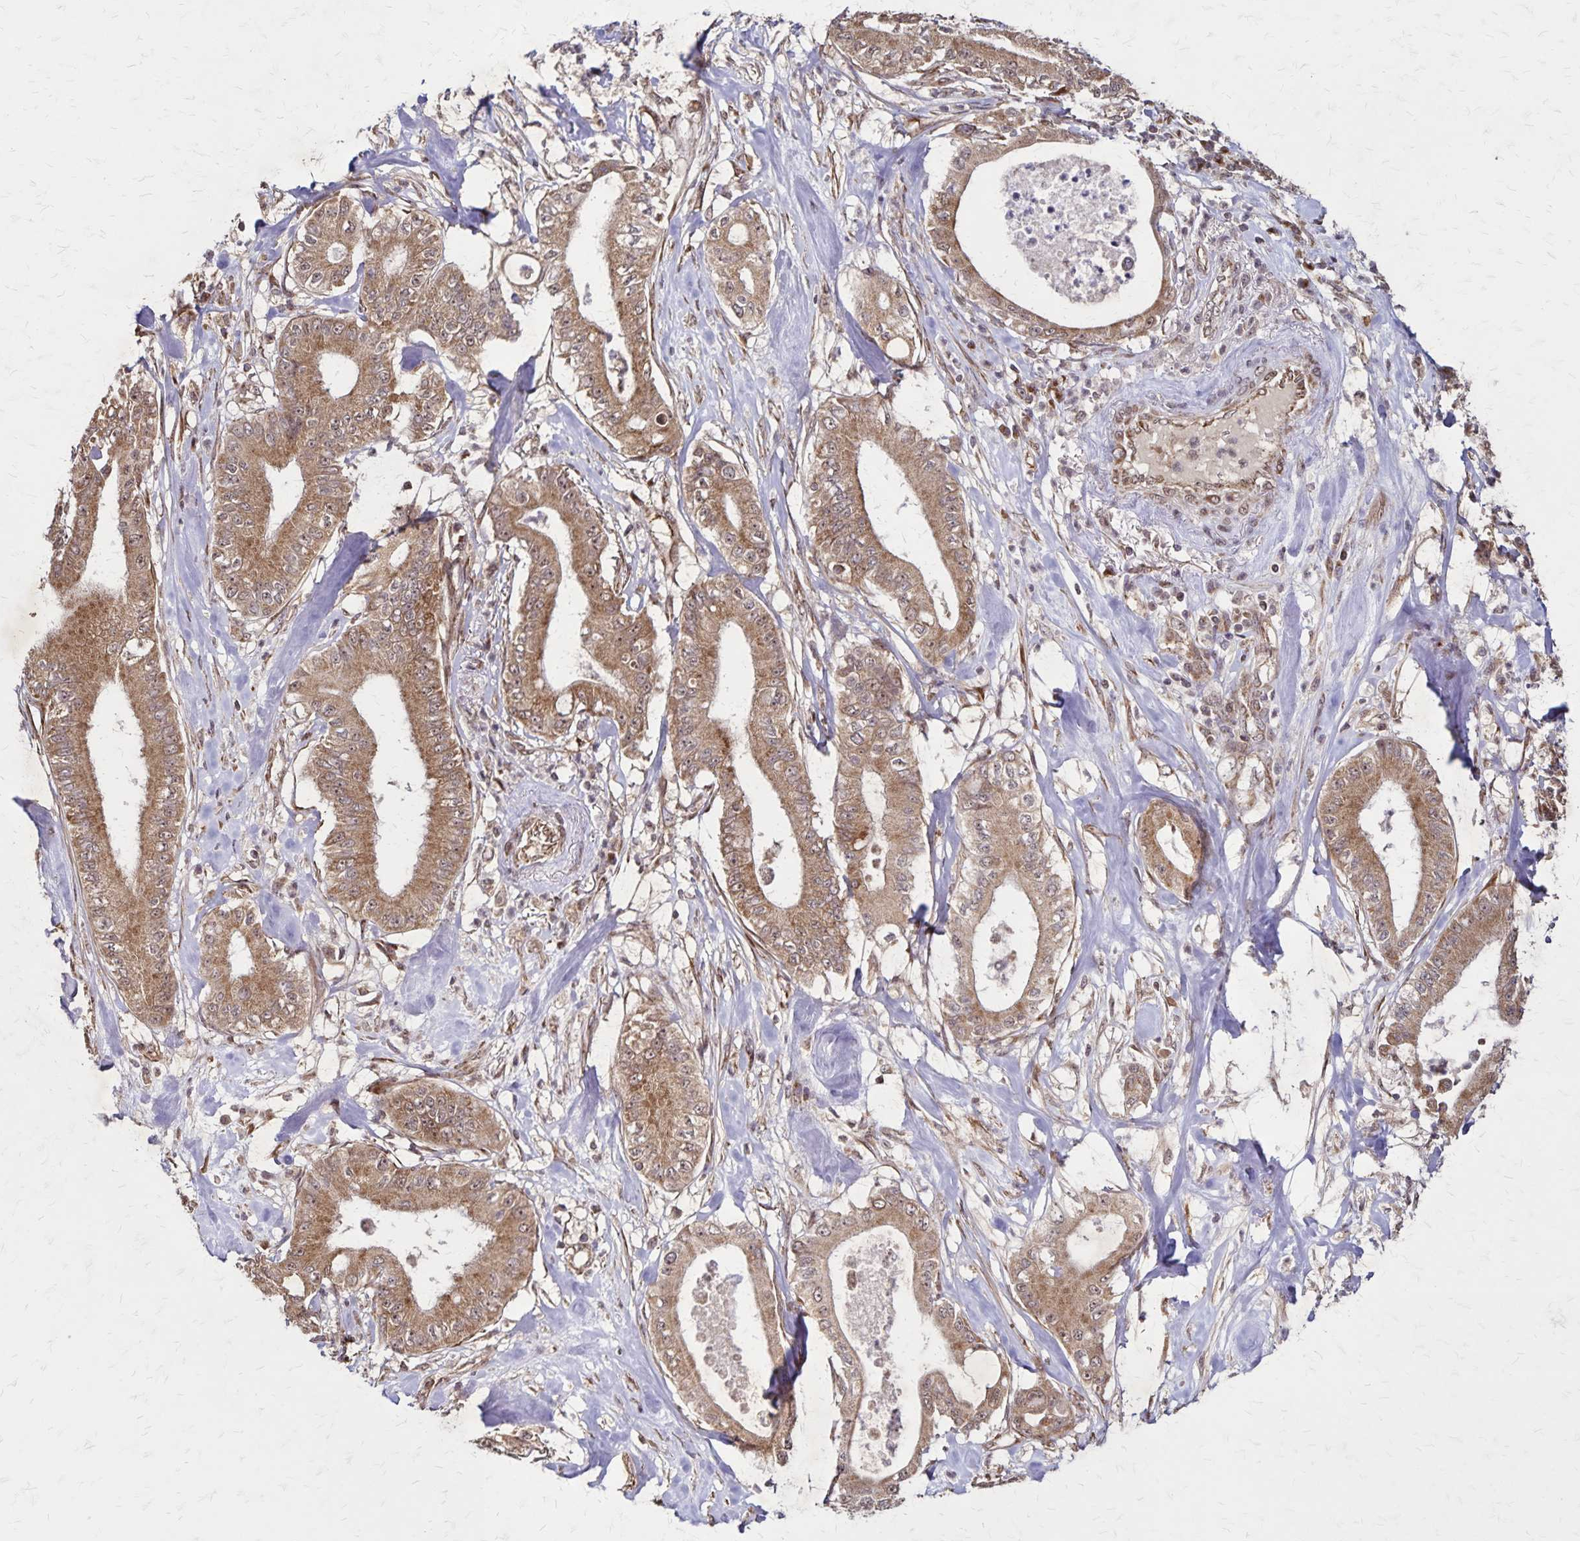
{"staining": {"intensity": "moderate", "quantity": ">75%", "location": "cytoplasmic/membranous,nuclear"}, "tissue": "pancreatic cancer", "cell_type": "Tumor cells", "image_type": "cancer", "snomed": [{"axis": "morphology", "description": "Adenocarcinoma, NOS"}, {"axis": "topography", "description": "Pancreas"}], "caption": "An IHC photomicrograph of tumor tissue is shown. Protein staining in brown labels moderate cytoplasmic/membranous and nuclear positivity in pancreatic cancer within tumor cells.", "gene": "NFS1", "patient": {"sex": "male", "age": 71}}